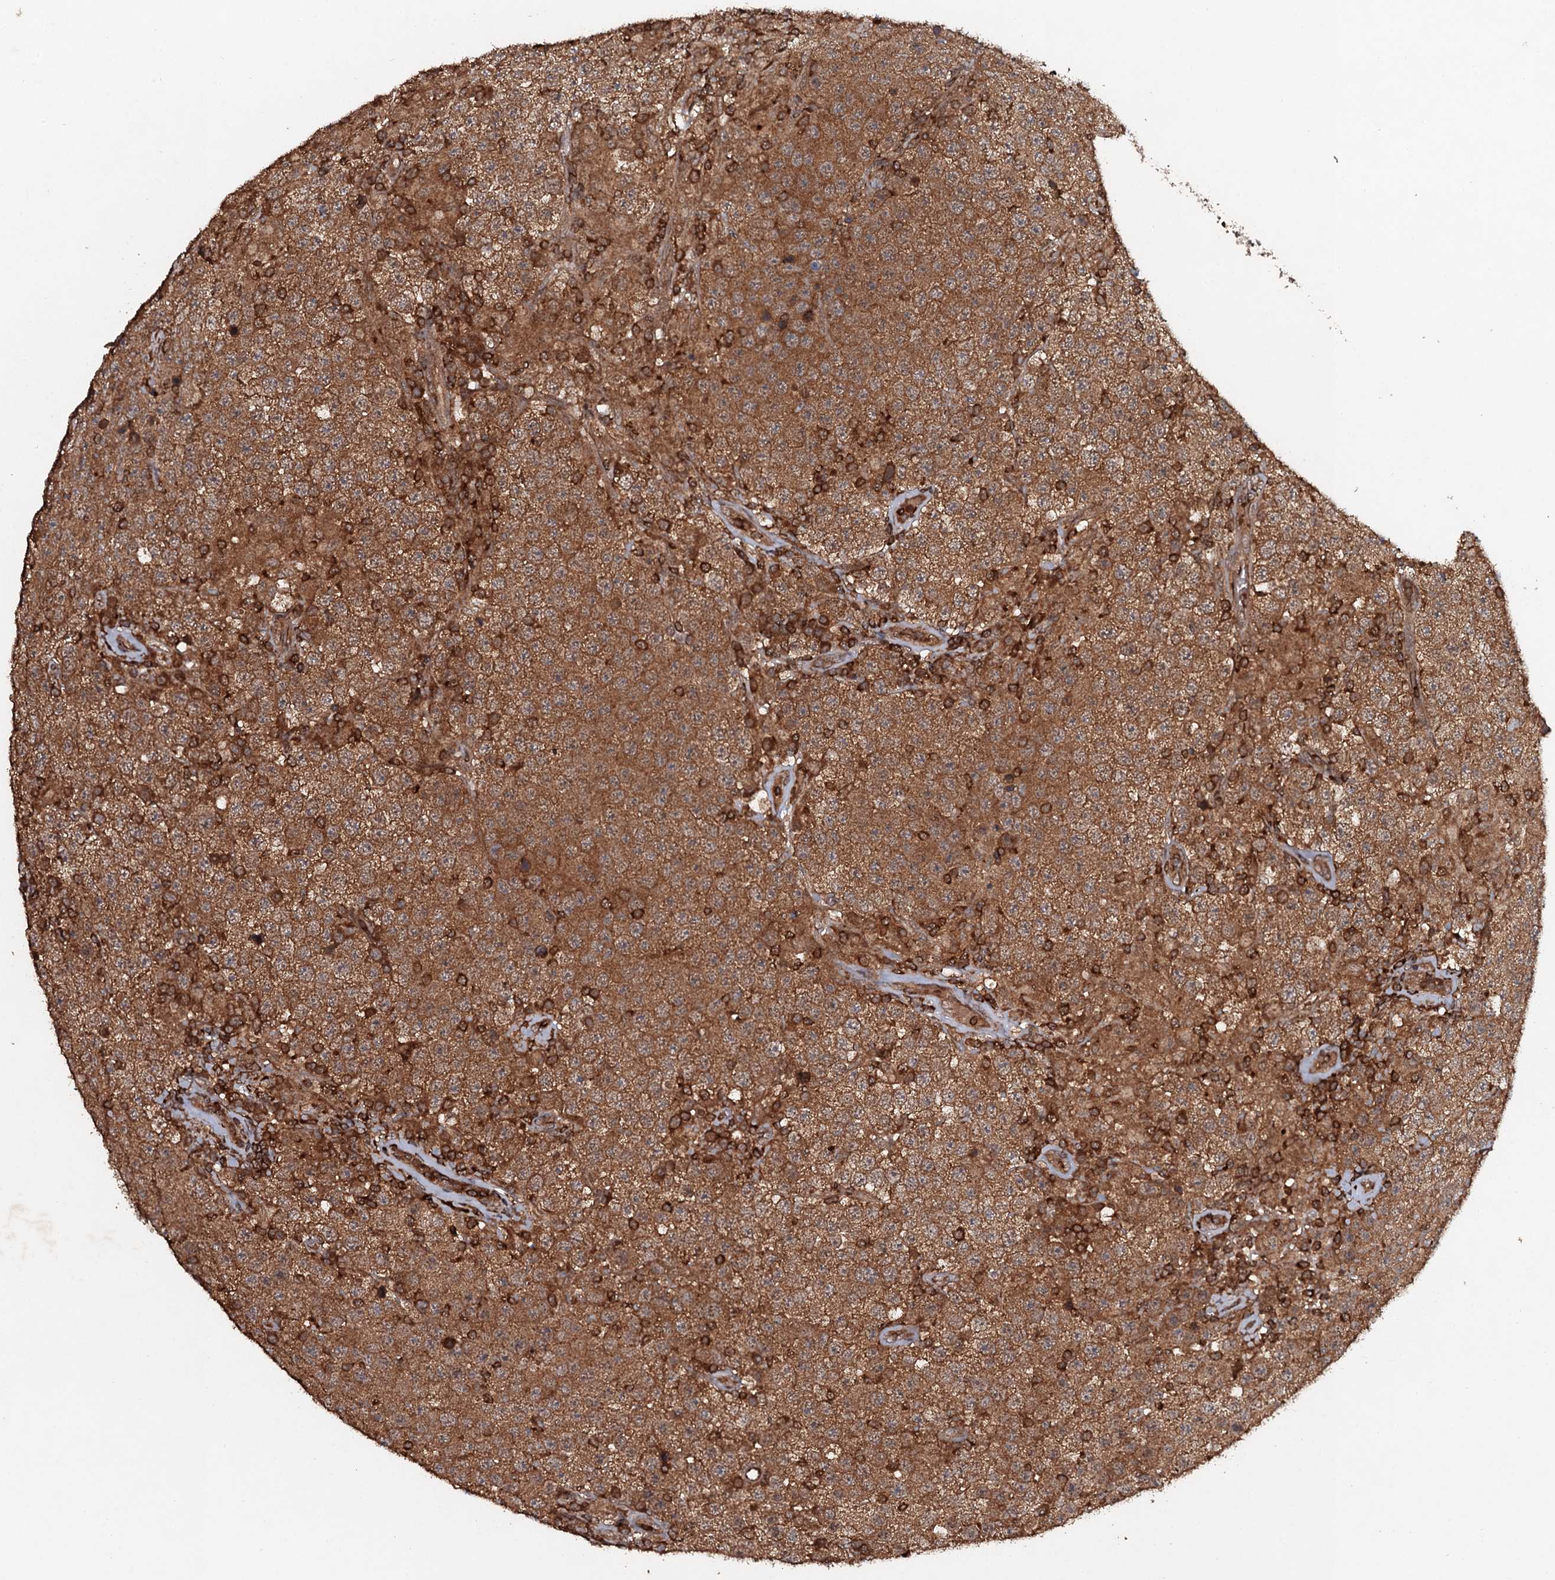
{"staining": {"intensity": "moderate", "quantity": ">75%", "location": "cytoplasmic/membranous"}, "tissue": "testis cancer", "cell_type": "Tumor cells", "image_type": "cancer", "snomed": [{"axis": "morphology", "description": "Normal tissue, NOS"}, {"axis": "morphology", "description": "Urothelial carcinoma, High grade"}, {"axis": "morphology", "description": "Seminoma, NOS"}, {"axis": "morphology", "description": "Carcinoma, Embryonal, NOS"}, {"axis": "topography", "description": "Urinary bladder"}, {"axis": "topography", "description": "Testis"}], "caption": "Brown immunohistochemical staining in testis embryonal carcinoma displays moderate cytoplasmic/membranous positivity in approximately >75% of tumor cells. The protein is shown in brown color, while the nuclei are stained blue.", "gene": "ADGRG3", "patient": {"sex": "male", "age": 41}}